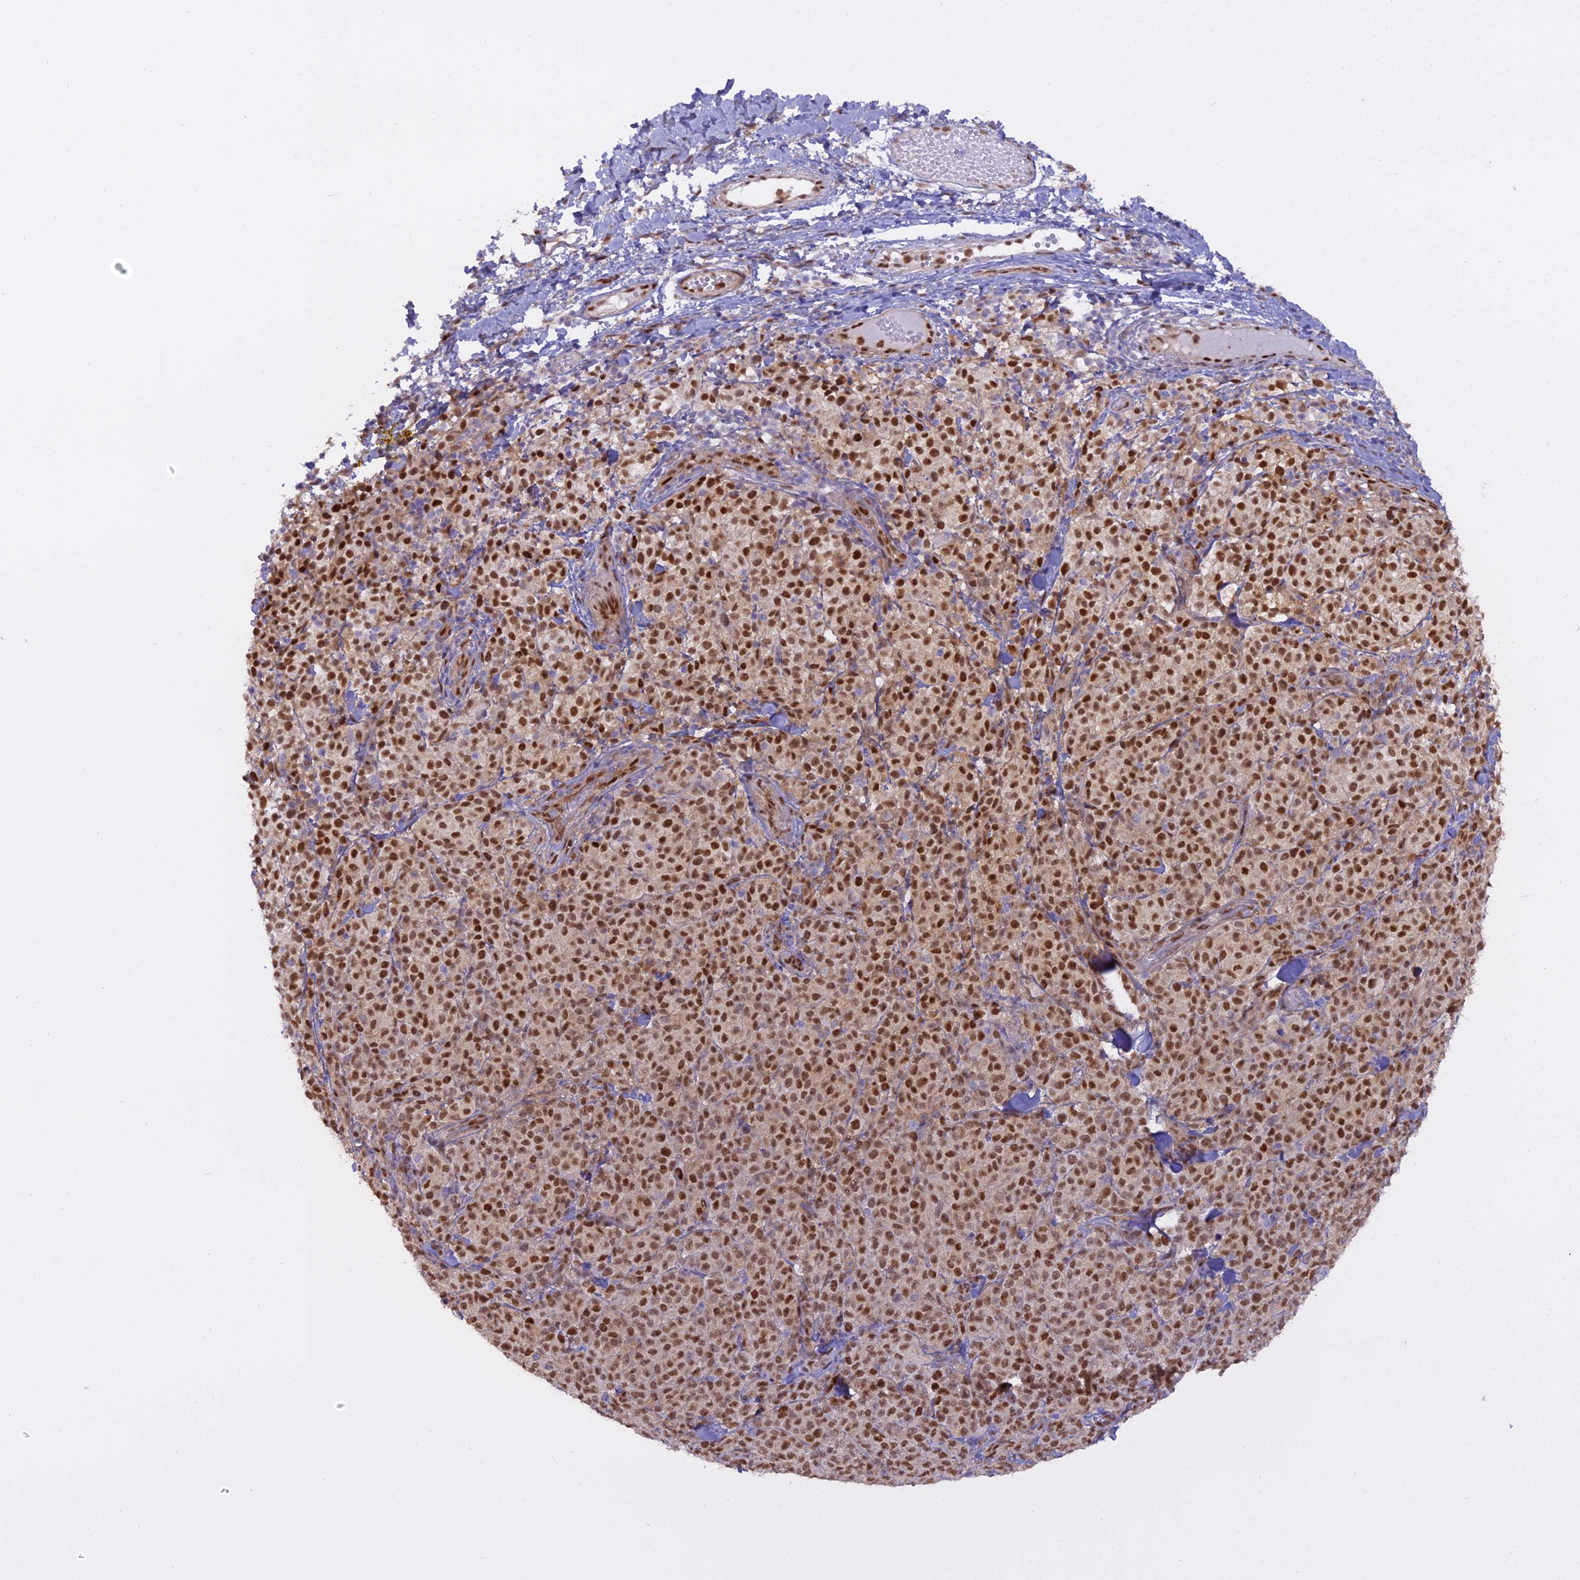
{"staining": {"intensity": "moderate", "quantity": ">75%", "location": "nuclear"}, "tissue": "melanoma", "cell_type": "Tumor cells", "image_type": "cancer", "snomed": [{"axis": "morphology", "description": "Normal tissue, NOS"}, {"axis": "morphology", "description": "Malignant melanoma, NOS"}, {"axis": "topography", "description": "Skin"}], "caption": "Human melanoma stained with a protein marker reveals moderate staining in tumor cells.", "gene": "NPEPL1", "patient": {"sex": "female", "age": 34}}